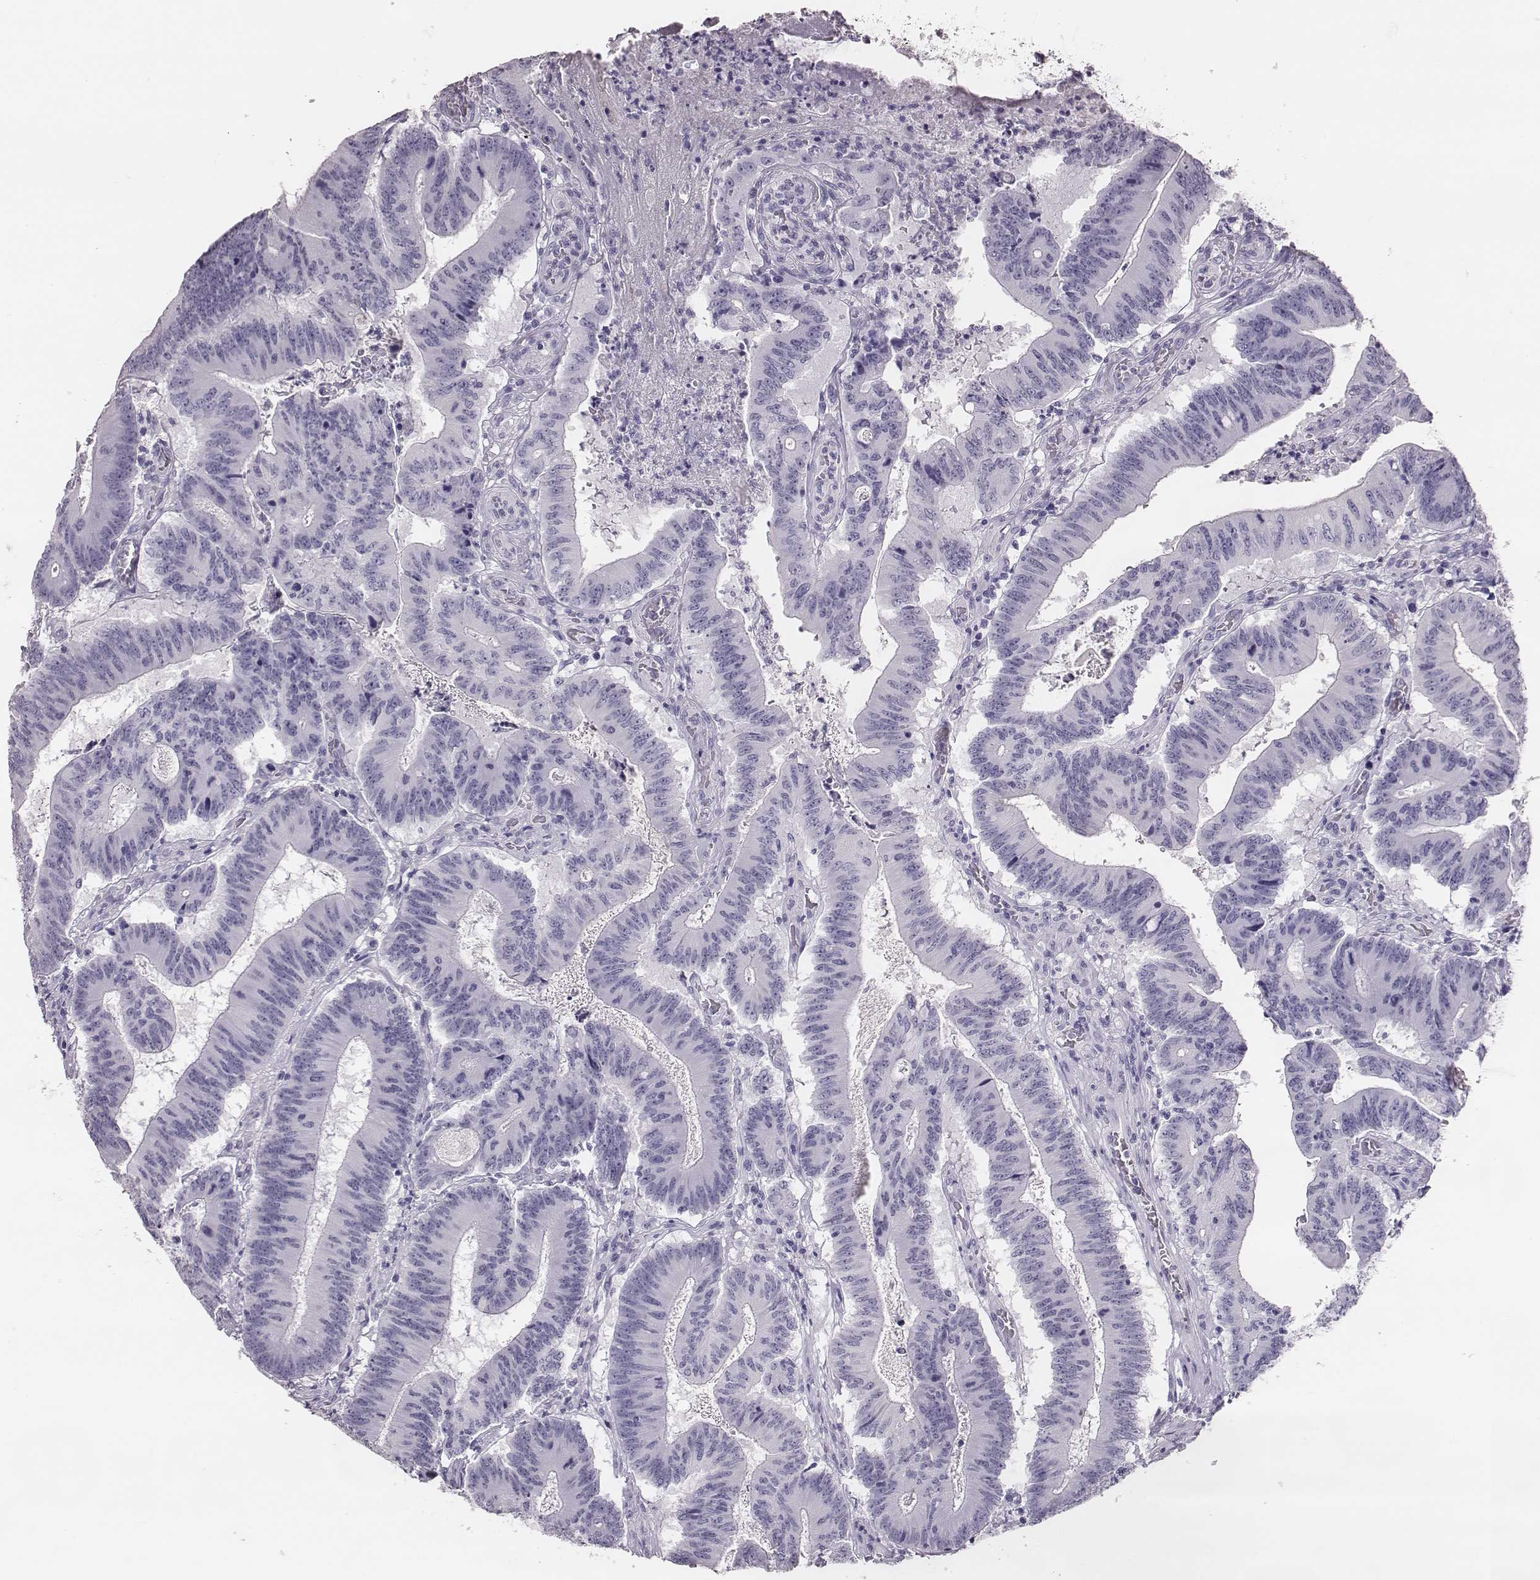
{"staining": {"intensity": "negative", "quantity": "none", "location": "none"}, "tissue": "colorectal cancer", "cell_type": "Tumor cells", "image_type": "cancer", "snomed": [{"axis": "morphology", "description": "Adenocarcinoma, NOS"}, {"axis": "topography", "description": "Colon"}], "caption": "The histopathology image displays no staining of tumor cells in colorectal adenocarcinoma.", "gene": "H1-6", "patient": {"sex": "female", "age": 70}}